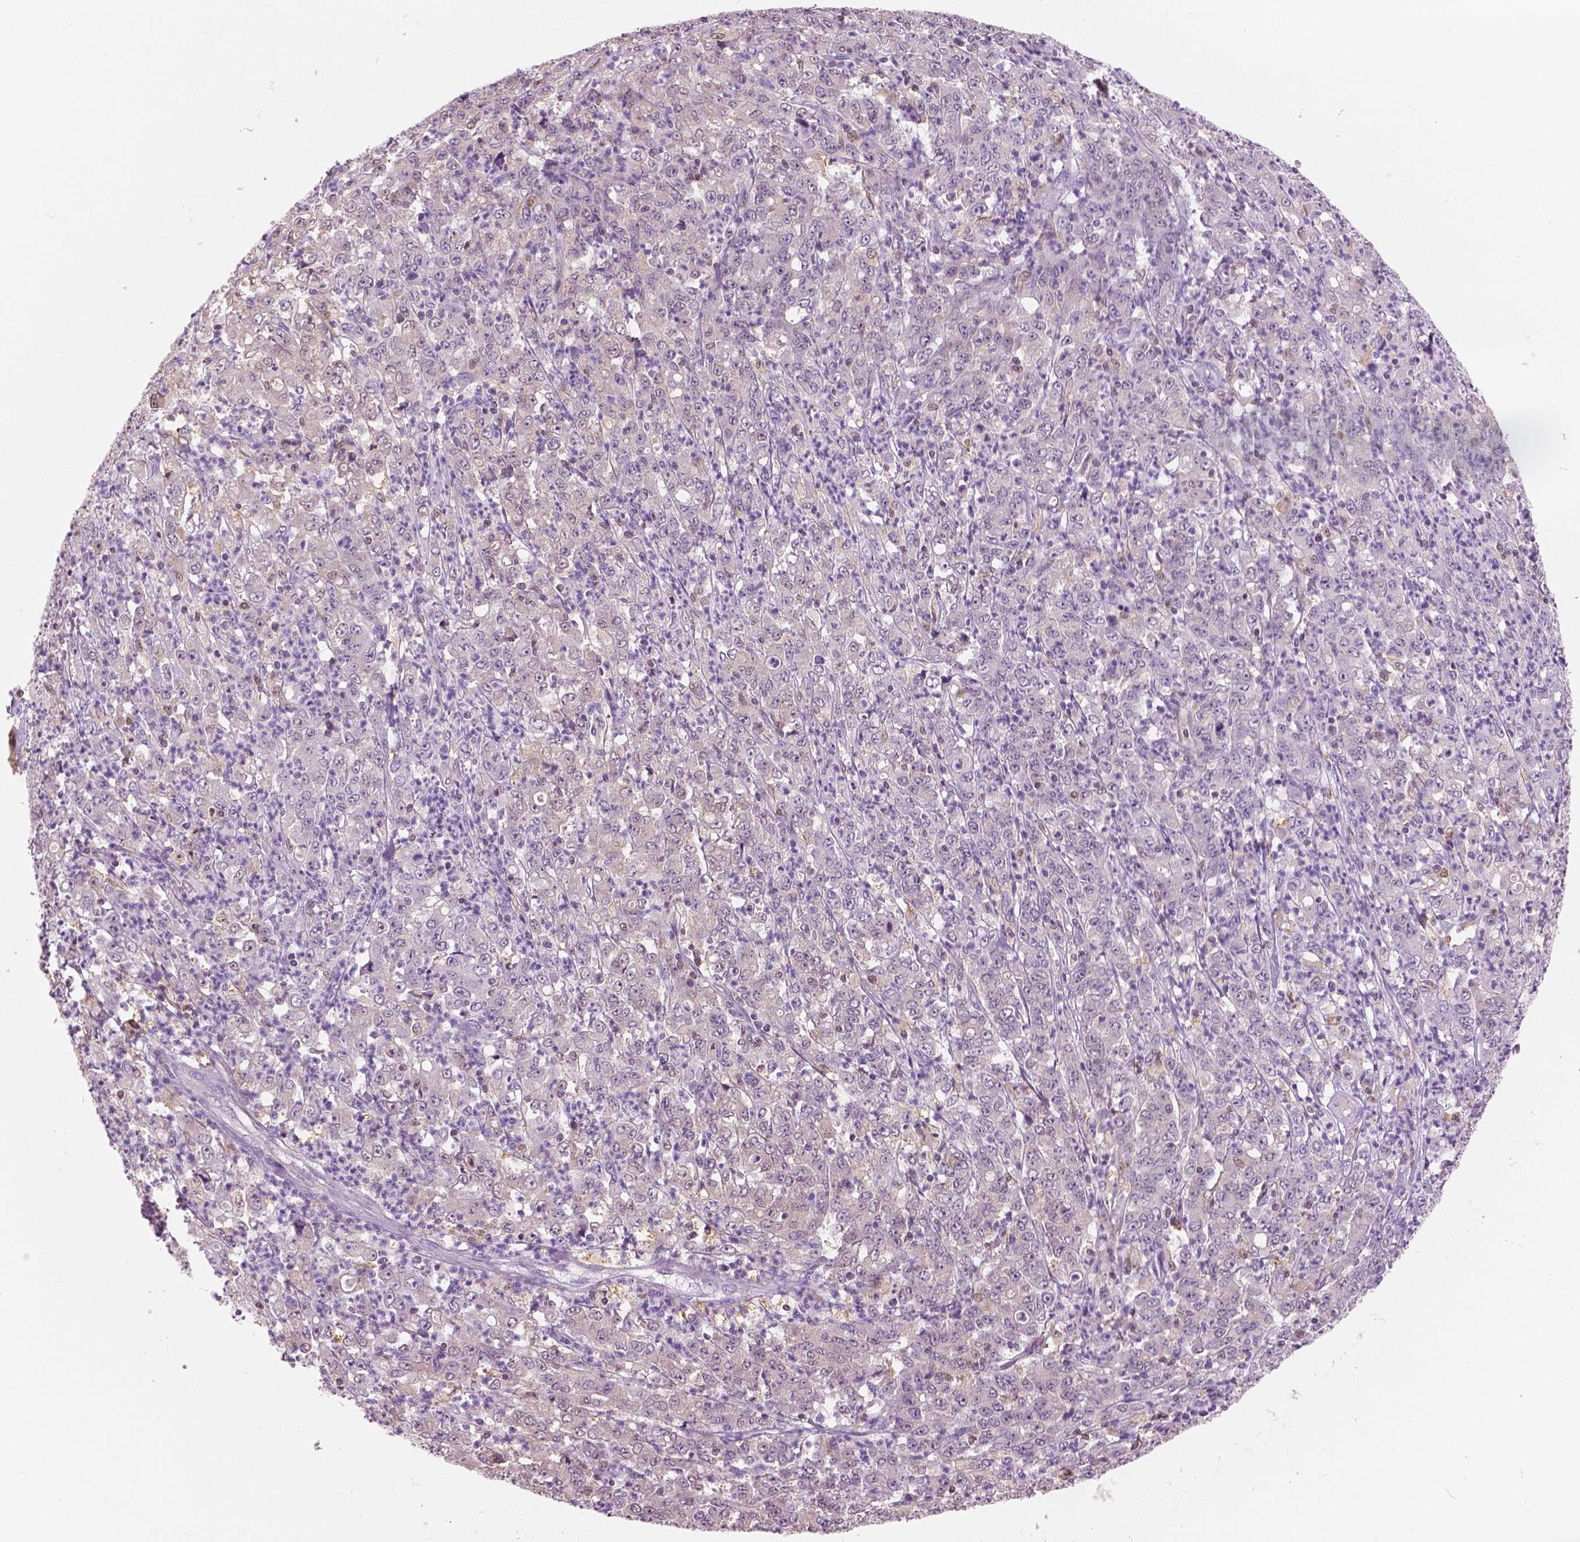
{"staining": {"intensity": "negative", "quantity": "none", "location": "none"}, "tissue": "stomach cancer", "cell_type": "Tumor cells", "image_type": "cancer", "snomed": [{"axis": "morphology", "description": "Adenocarcinoma, NOS"}, {"axis": "topography", "description": "Stomach, lower"}], "caption": "This is a micrograph of IHC staining of adenocarcinoma (stomach), which shows no positivity in tumor cells.", "gene": "GALM", "patient": {"sex": "female", "age": 71}}